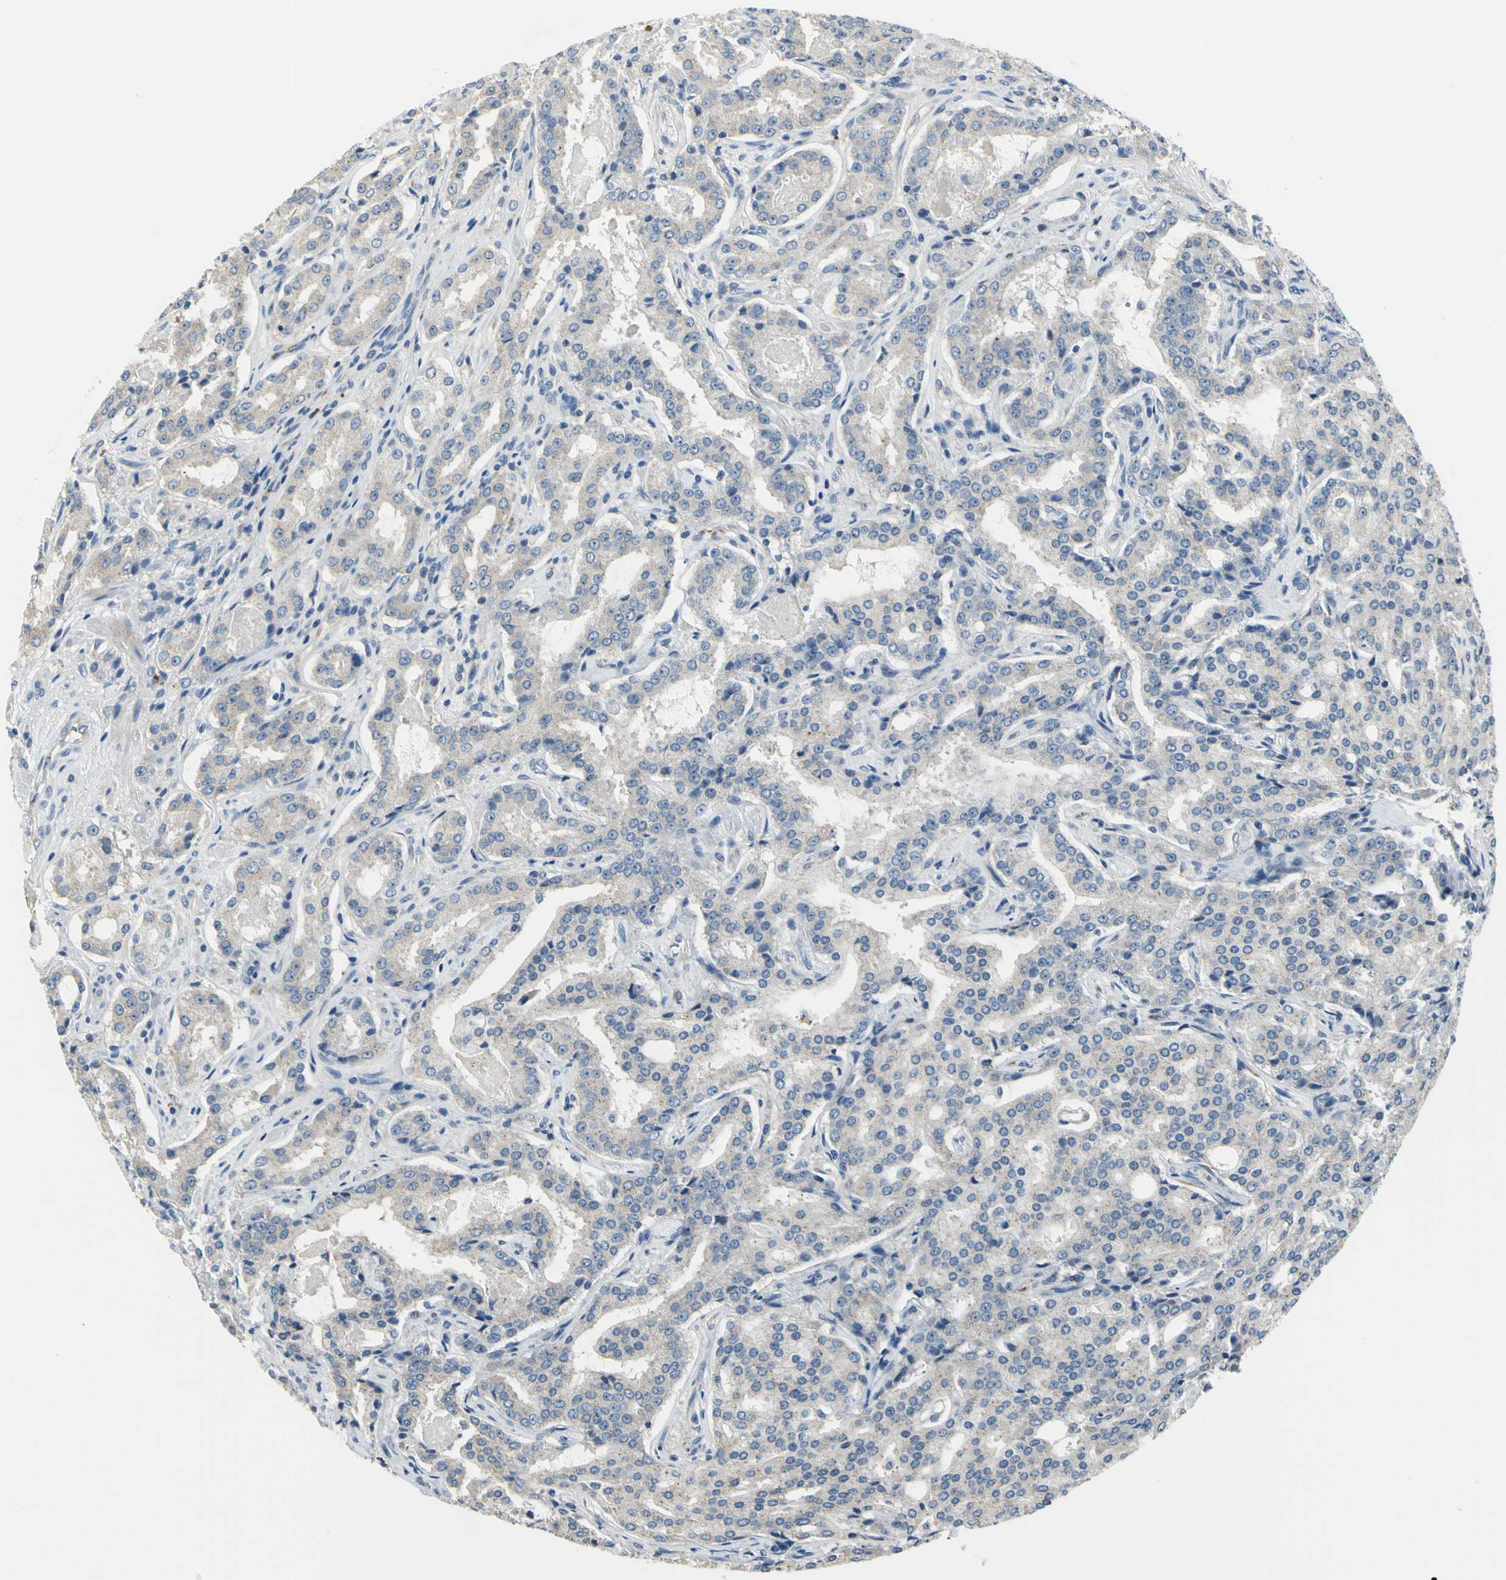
{"staining": {"intensity": "weak", "quantity": "25%-75%", "location": "cytoplasmic/membranous"}, "tissue": "prostate cancer", "cell_type": "Tumor cells", "image_type": "cancer", "snomed": [{"axis": "morphology", "description": "Adenocarcinoma, High grade"}, {"axis": "topography", "description": "Prostate"}], "caption": "A low amount of weak cytoplasmic/membranous positivity is present in approximately 25%-75% of tumor cells in high-grade adenocarcinoma (prostate) tissue.", "gene": "B3GNT2", "patient": {"sex": "male", "age": 72}}